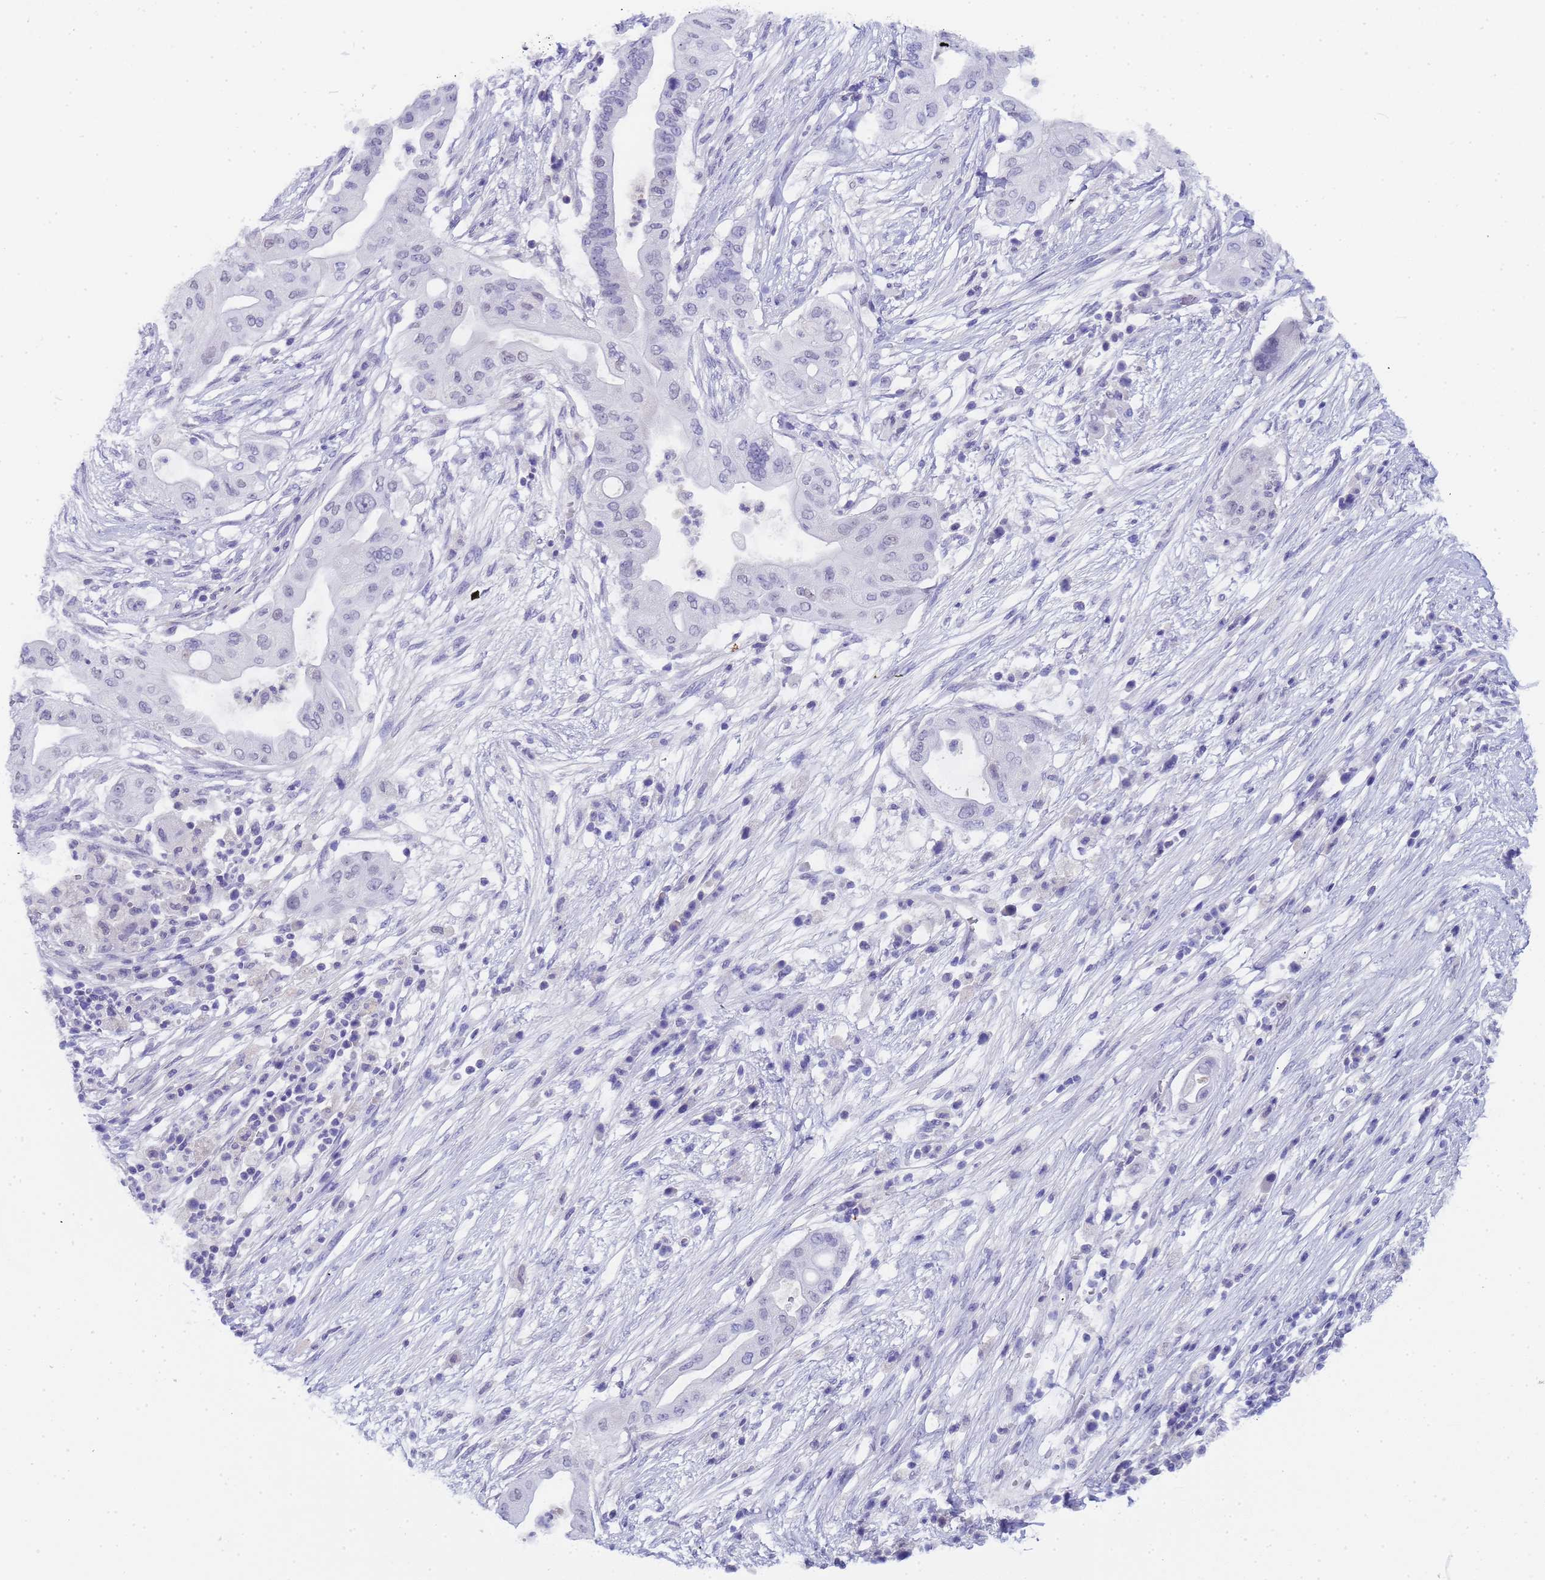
{"staining": {"intensity": "negative", "quantity": "none", "location": "none"}, "tissue": "pancreatic cancer", "cell_type": "Tumor cells", "image_type": "cancer", "snomed": [{"axis": "morphology", "description": "Adenocarcinoma, NOS"}, {"axis": "topography", "description": "Pancreas"}], "caption": "Immunohistochemistry (IHC) histopathology image of human adenocarcinoma (pancreatic) stained for a protein (brown), which demonstrates no positivity in tumor cells. (Stains: DAB immunohistochemistry (IHC) with hematoxylin counter stain, Microscopy: brightfield microscopy at high magnification).", "gene": "CTRC", "patient": {"sex": "male", "age": 68}}